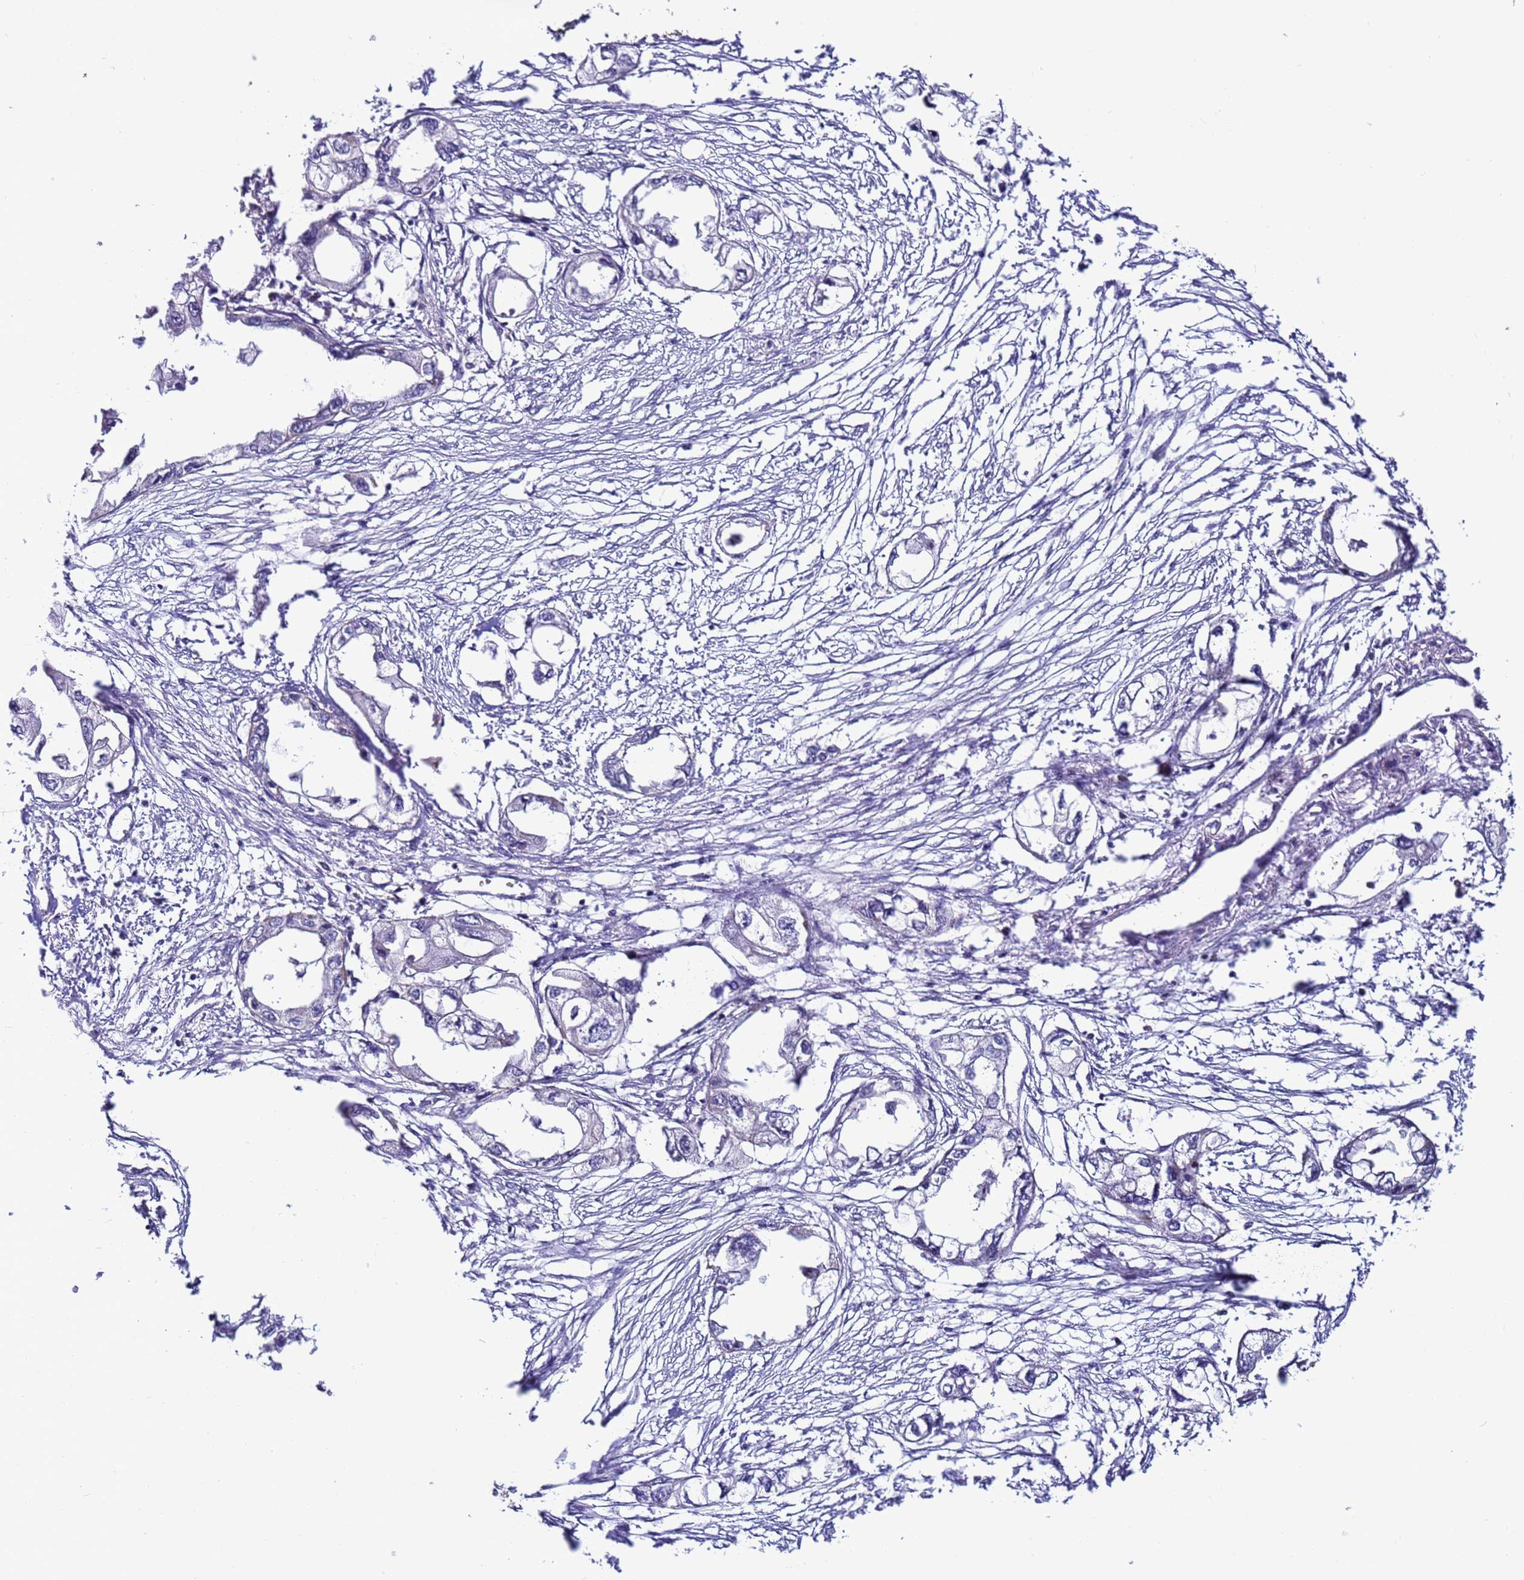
{"staining": {"intensity": "negative", "quantity": "none", "location": "none"}, "tissue": "endometrial cancer", "cell_type": "Tumor cells", "image_type": "cancer", "snomed": [{"axis": "morphology", "description": "Adenocarcinoma, NOS"}, {"axis": "morphology", "description": "Adenocarcinoma, metastatic, NOS"}, {"axis": "topography", "description": "Adipose tissue"}, {"axis": "topography", "description": "Endometrium"}], "caption": "Immunohistochemistry photomicrograph of human metastatic adenocarcinoma (endometrial) stained for a protein (brown), which displays no positivity in tumor cells.", "gene": "CLHC1", "patient": {"sex": "female", "age": 67}}